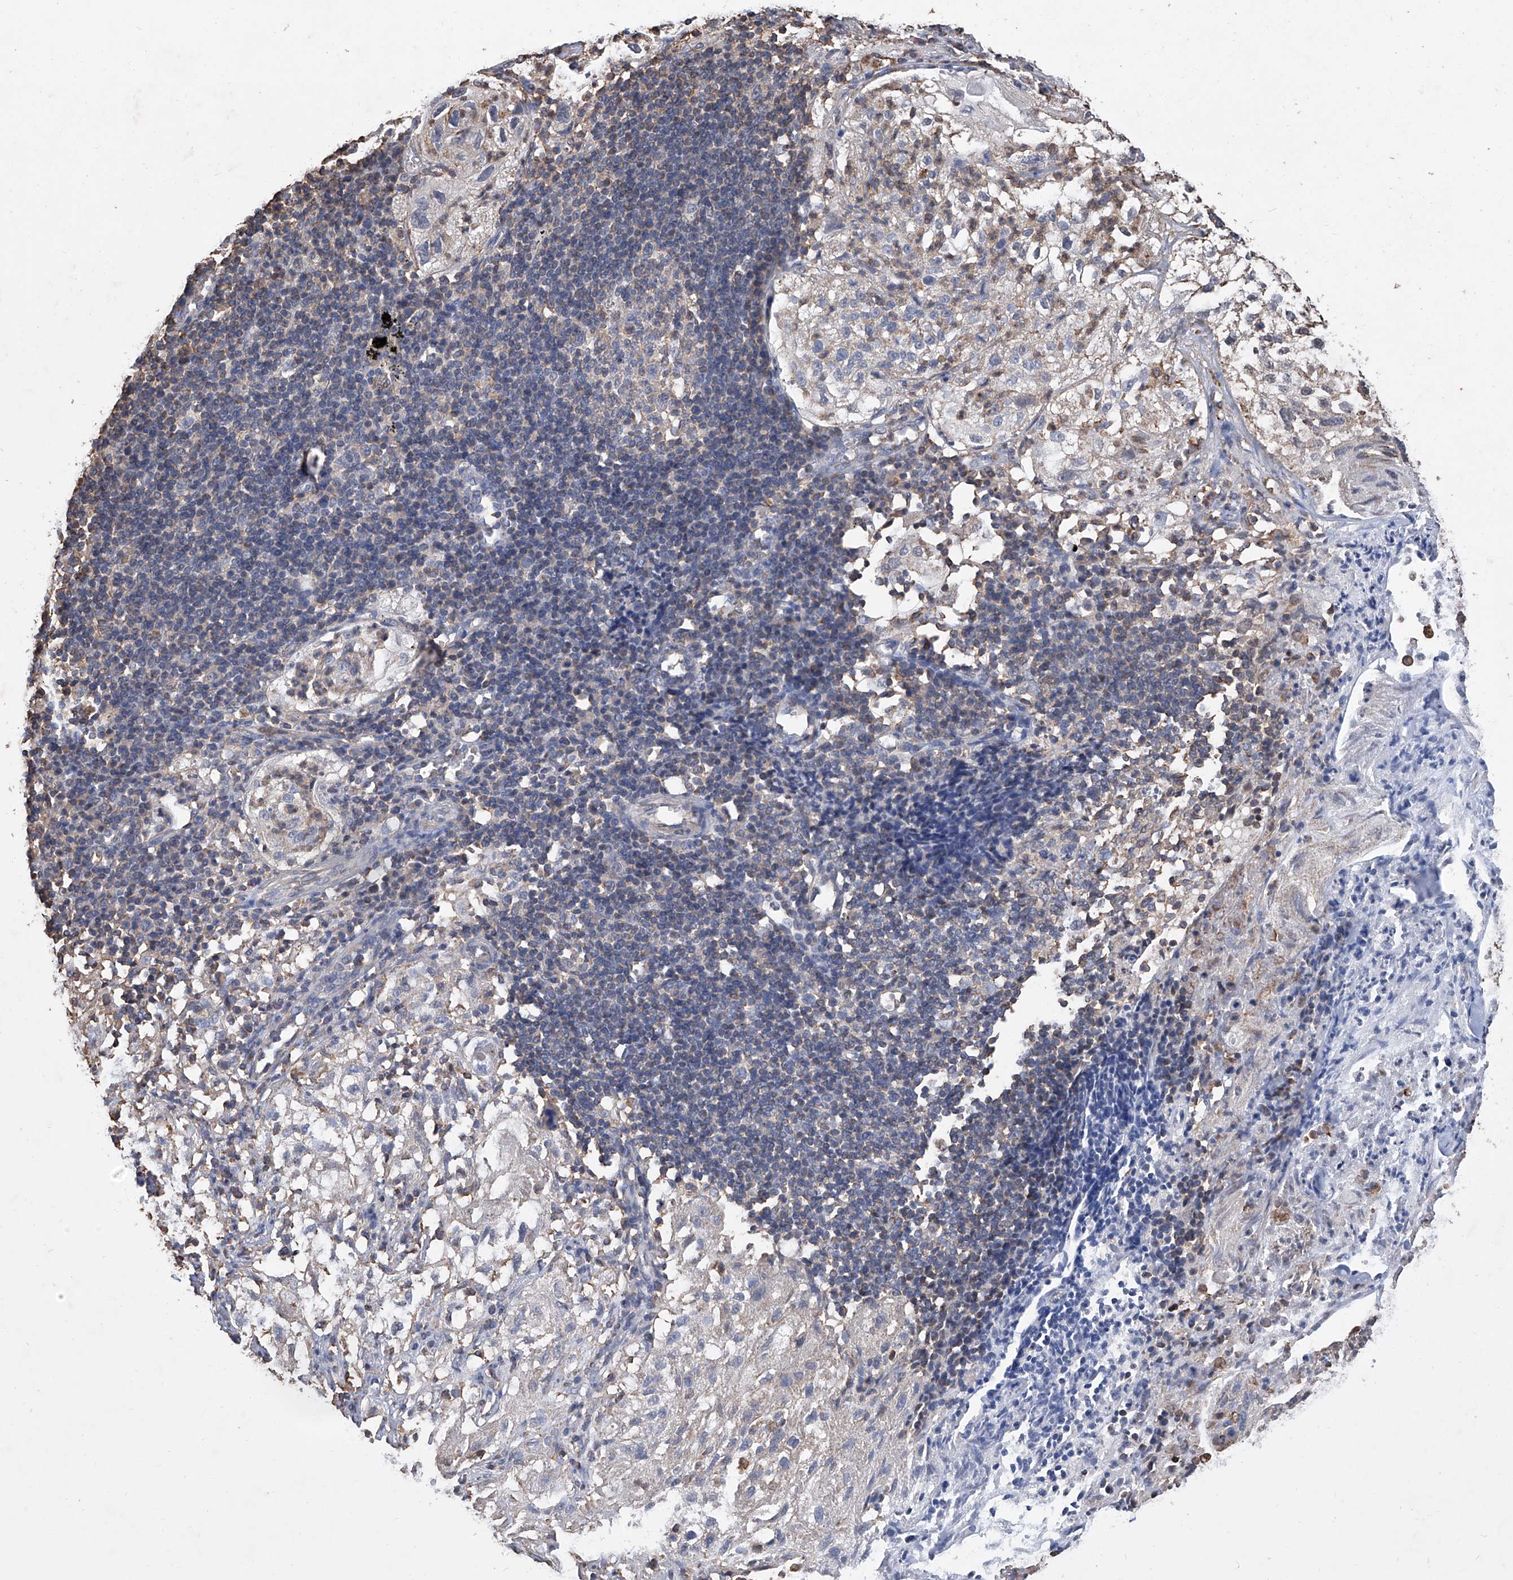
{"staining": {"intensity": "negative", "quantity": "none", "location": "none"}, "tissue": "lung cancer", "cell_type": "Tumor cells", "image_type": "cancer", "snomed": [{"axis": "morphology", "description": "Inflammation, NOS"}, {"axis": "morphology", "description": "Squamous cell carcinoma, NOS"}, {"axis": "topography", "description": "Lymph node"}, {"axis": "topography", "description": "Soft tissue"}, {"axis": "topography", "description": "Lung"}], "caption": "Image shows no protein positivity in tumor cells of lung cancer tissue. The staining was performed using DAB (3,3'-diaminobenzidine) to visualize the protein expression in brown, while the nuclei were stained in blue with hematoxylin (Magnification: 20x).", "gene": "GPT", "patient": {"sex": "male", "age": 66}}